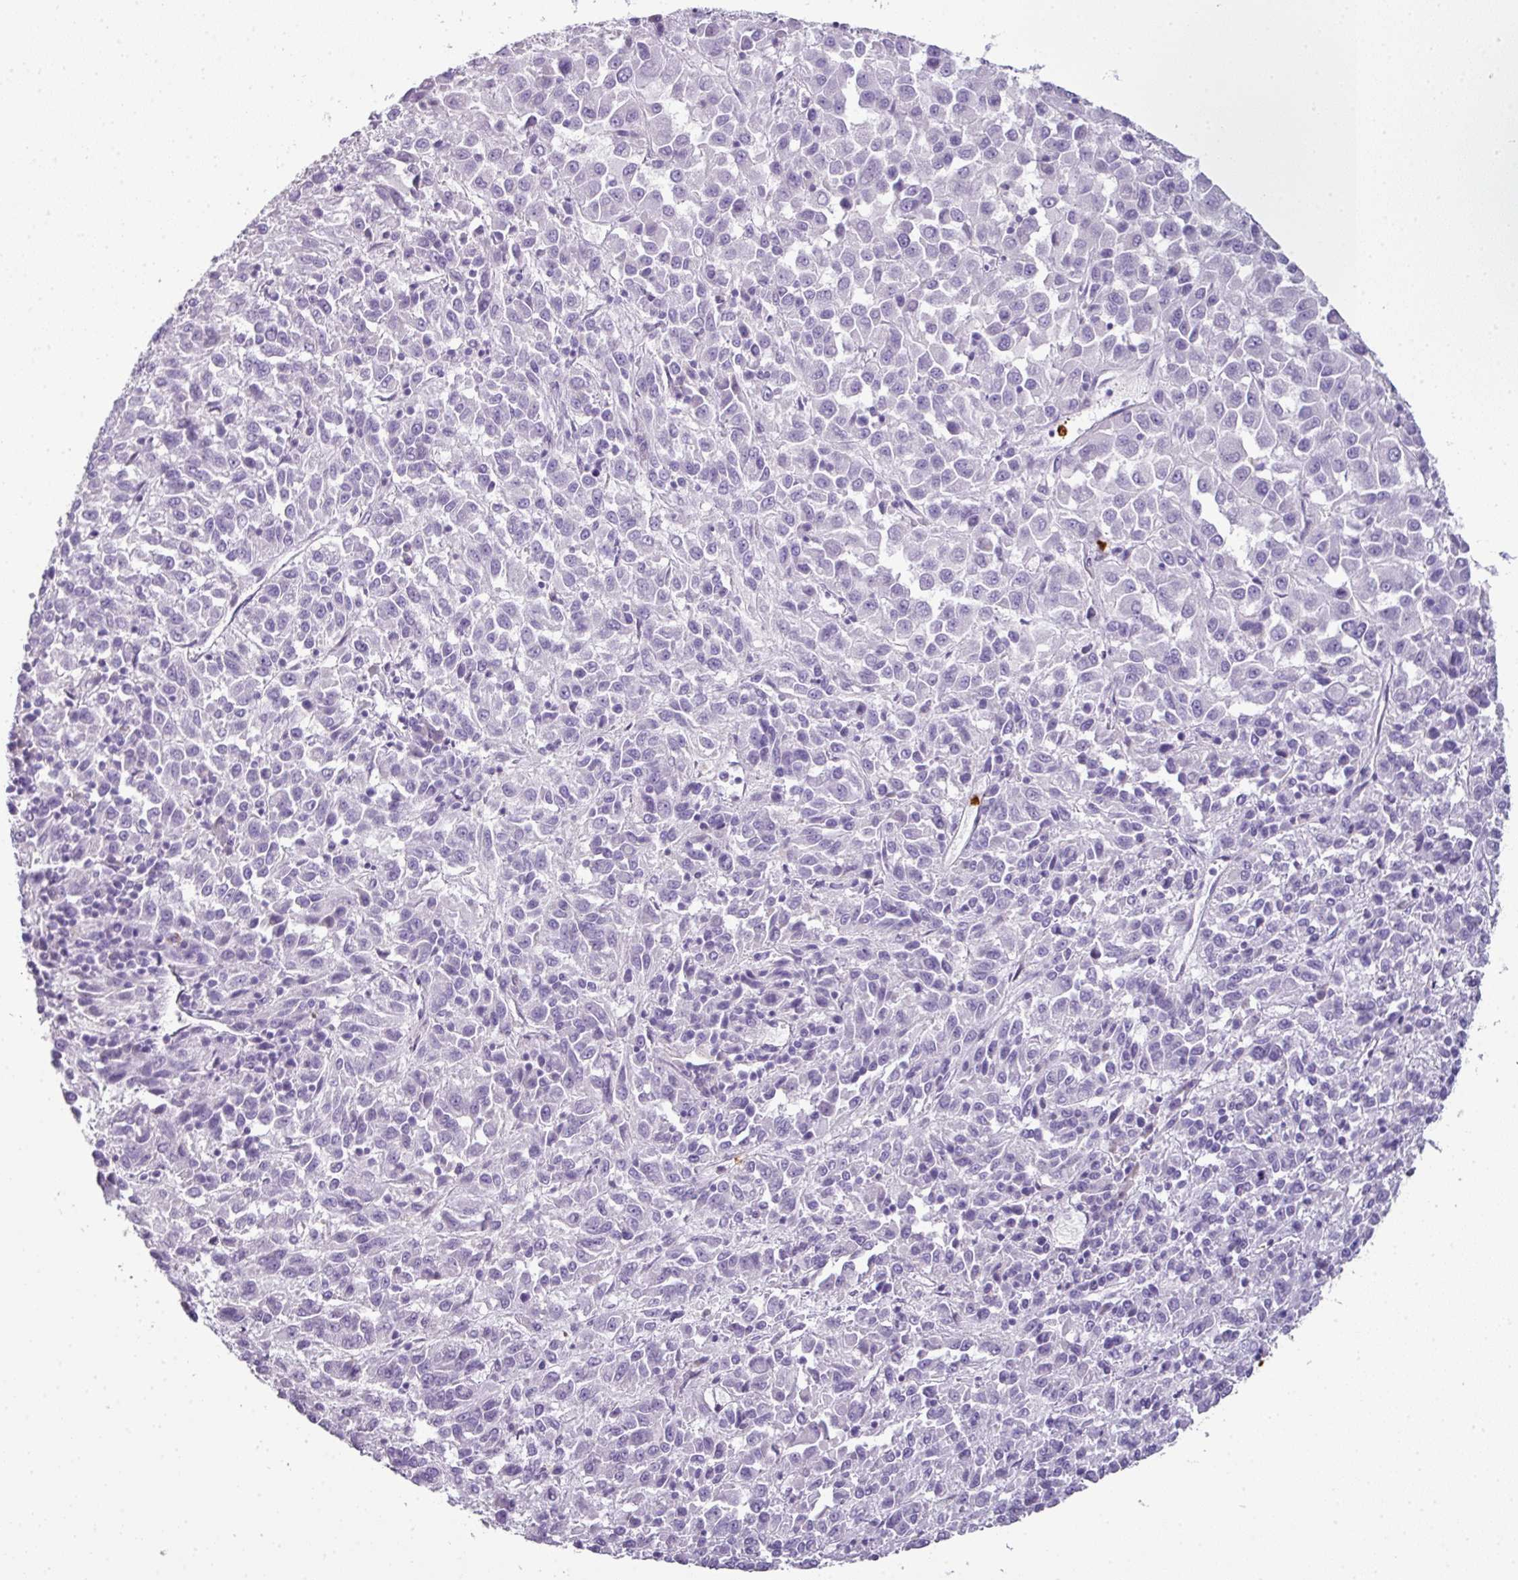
{"staining": {"intensity": "negative", "quantity": "none", "location": "none"}, "tissue": "melanoma", "cell_type": "Tumor cells", "image_type": "cancer", "snomed": [{"axis": "morphology", "description": "Malignant melanoma, Metastatic site"}, {"axis": "topography", "description": "Lung"}], "caption": "High power microscopy micrograph of an IHC image of malignant melanoma (metastatic site), revealing no significant positivity in tumor cells. The staining is performed using DAB brown chromogen with nuclei counter-stained in using hematoxylin.", "gene": "CTSG", "patient": {"sex": "male", "age": 64}}